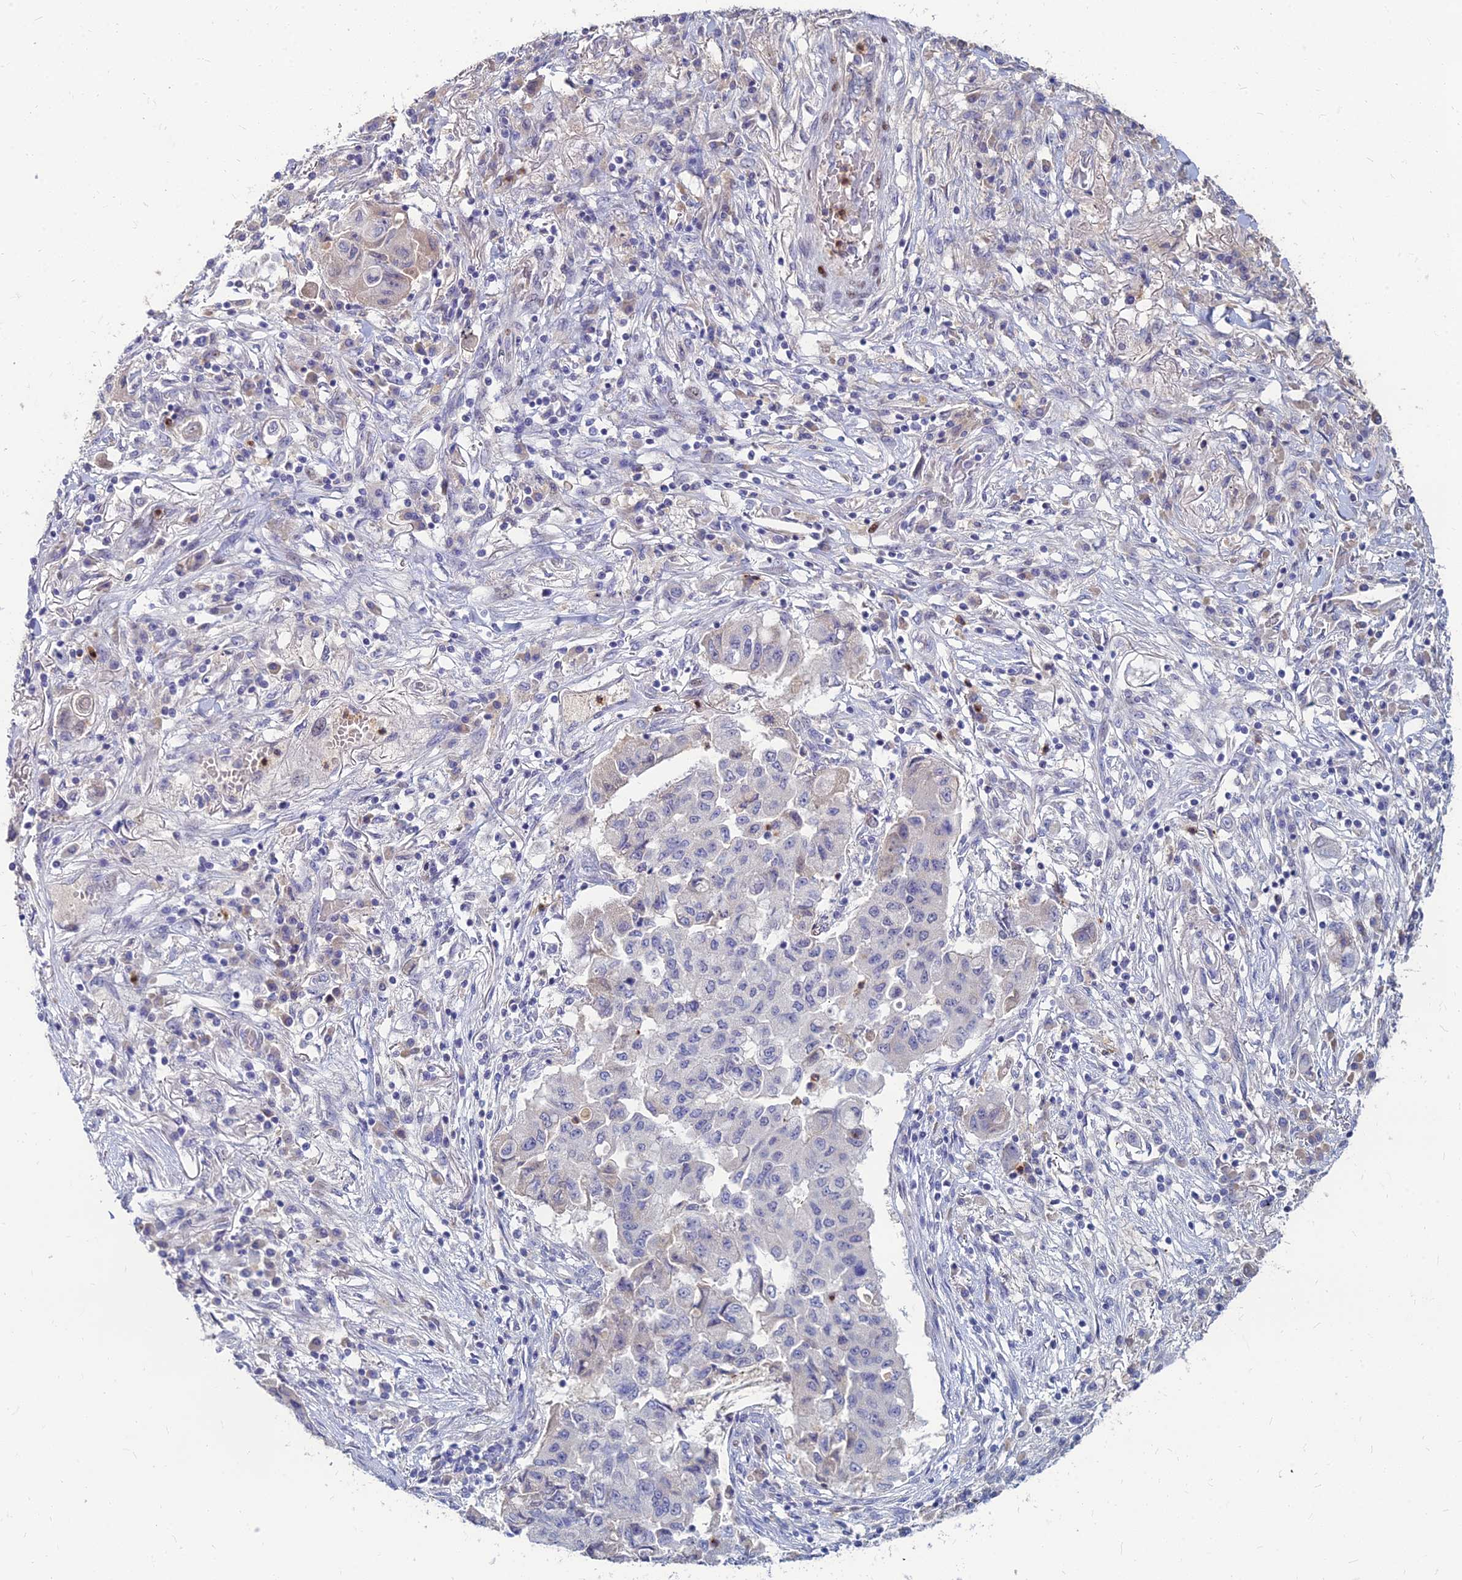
{"staining": {"intensity": "negative", "quantity": "none", "location": "none"}, "tissue": "lung cancer", "cell_type": "Tumor cells", "image_type": "cancer", "snomed": [{"axis": "morphology", "description": "Squamous cell carcinoma, NOS"}, {"axis": "topography", "description": "Lung"}], "caption": "Lung cancer stained for a protein using IHC demonstrates no expression tumor cells.", "gene": "GOLGA6D", "patient": {"sex": "male", "age": 74}}